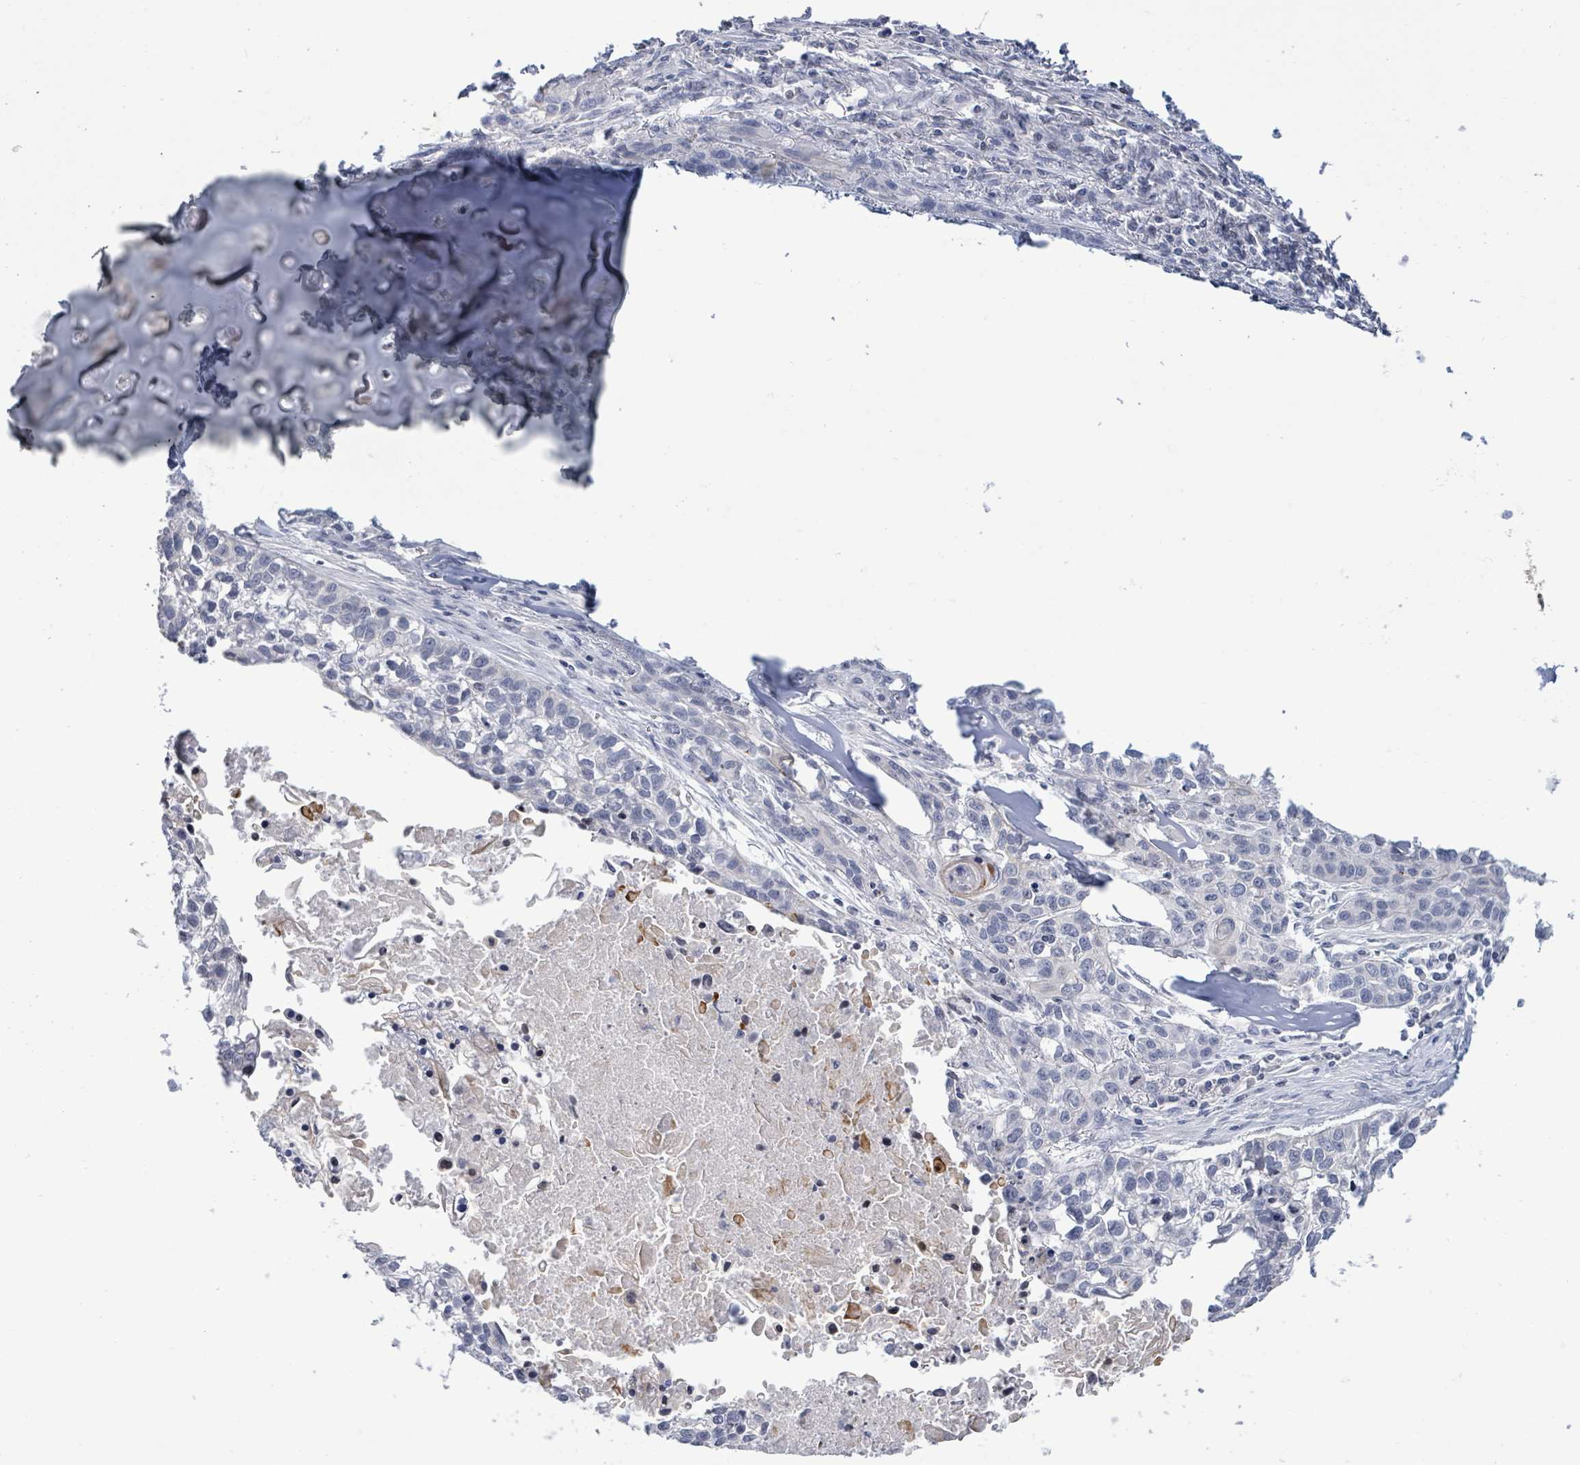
{"staining": {"intensity": "negative", "quantity": "none", "location": "none"}, "tissue": "lung cancer", "cell_type": "Tumor cells", "image_type": "cancer", "snomed": [{"axis": "morphology", "description": "Squamous cell carcinoma, NOS"}, {"axis": "topography", "description": "Lung"}], "caption": "A high-resolution photomicrograph shows IHC staining of squamous cell carcinoma (lung), which demonstrates no significant expression in tumor cells. The staining was performed using DAB (3,3'-diaminobenzidine) to visualize the protein expression in brown, while the nuclei were stained in blue with hematoxylin (Magnification: 20x).", "gene": "NTN3", "patient": {"sex": "male", "age": 74}}